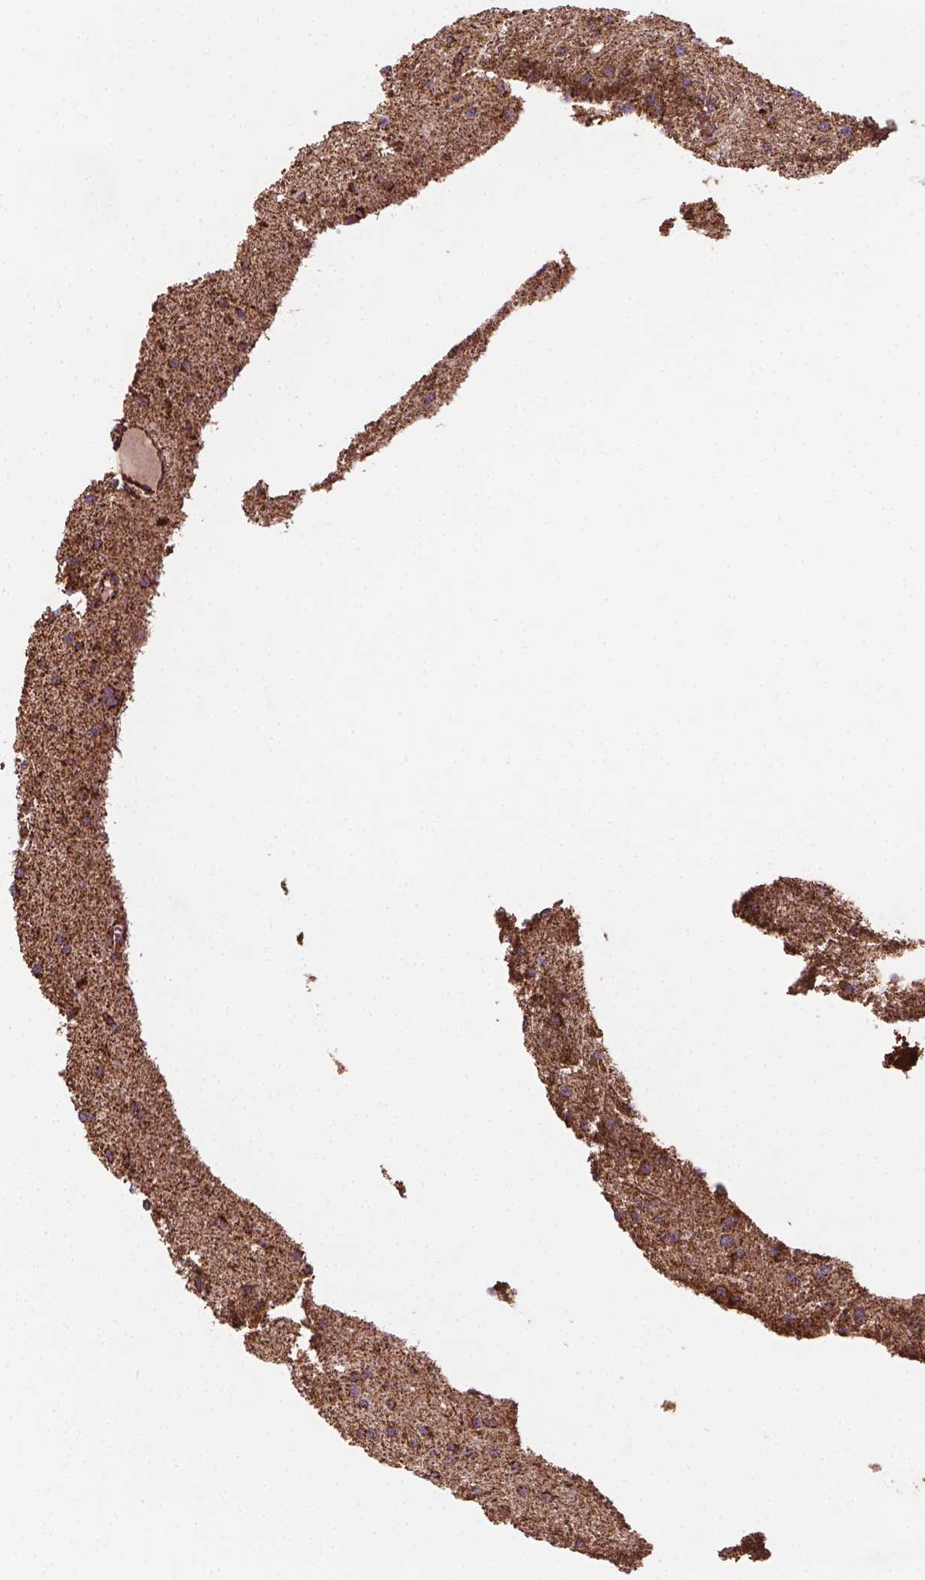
{"staining": {"intensity": "moderate", "quantity": ">75%", "location": "cytoplasmic/membranous"}, "tissue": "glioma", "cell_type": "Tumor cells", "image_type": "cancer", "snomed": [{"axis": "morphology", "description": "Glioma, malignant, Low grade"}, {"axis": "topography", "description": "Brain"}], "caption": "This photomicrograph demonstrates IHC staining of glioma, with medium moderate cytoplasmic/membranous expression in about >75% of tumor cells.", "gene": "HS3ST3A1", "patient": {"sex": "male", "age": 27}}